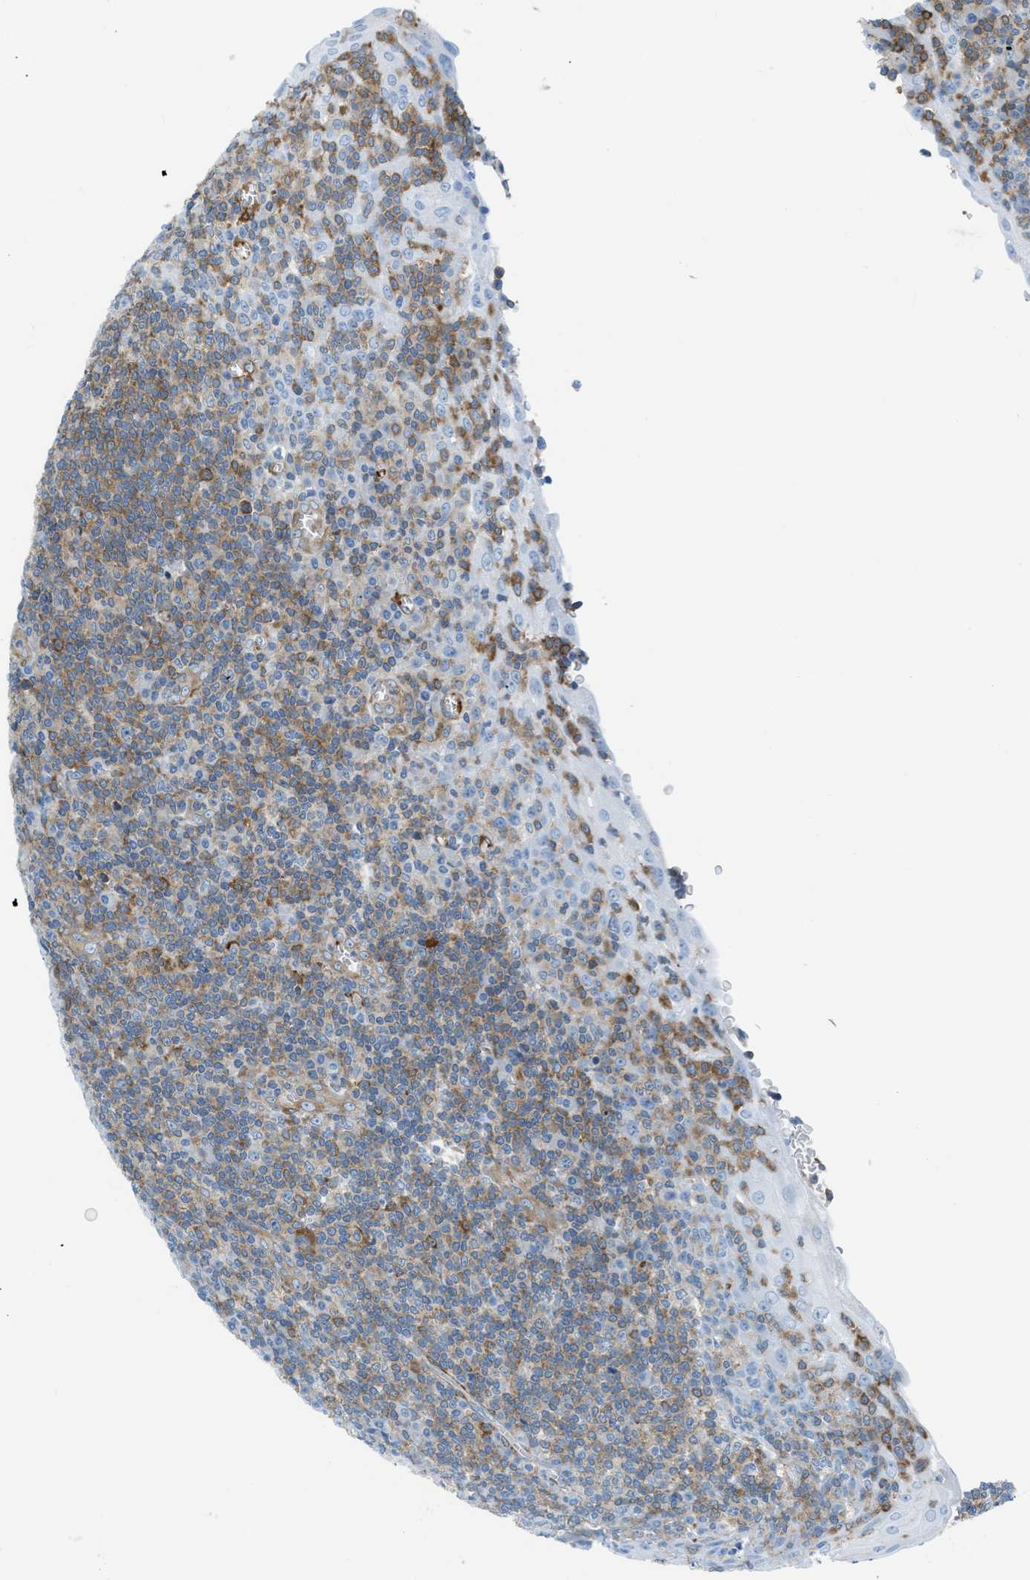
{"staining": {"intensity": "moderate", "quantity": "25%-75%", "location": "cytoplasmic/membranous"}, "tissue": "tonsil", "cell_type": "Non-germinal center cells", "image_type": "normal", "snomed": [{"axis": "morphology", "description": "Normal tissue, NOS"}, {"axis": "topography", "description": "Tonsil"}], "caption": "Non-germinal center cells show moderate cytoplasmic/membranous expression in approximately 25%-75% of cells in normal tonsil.", "gene": "MAPRE2", "patient": {"sex": "male", "age": 37}}